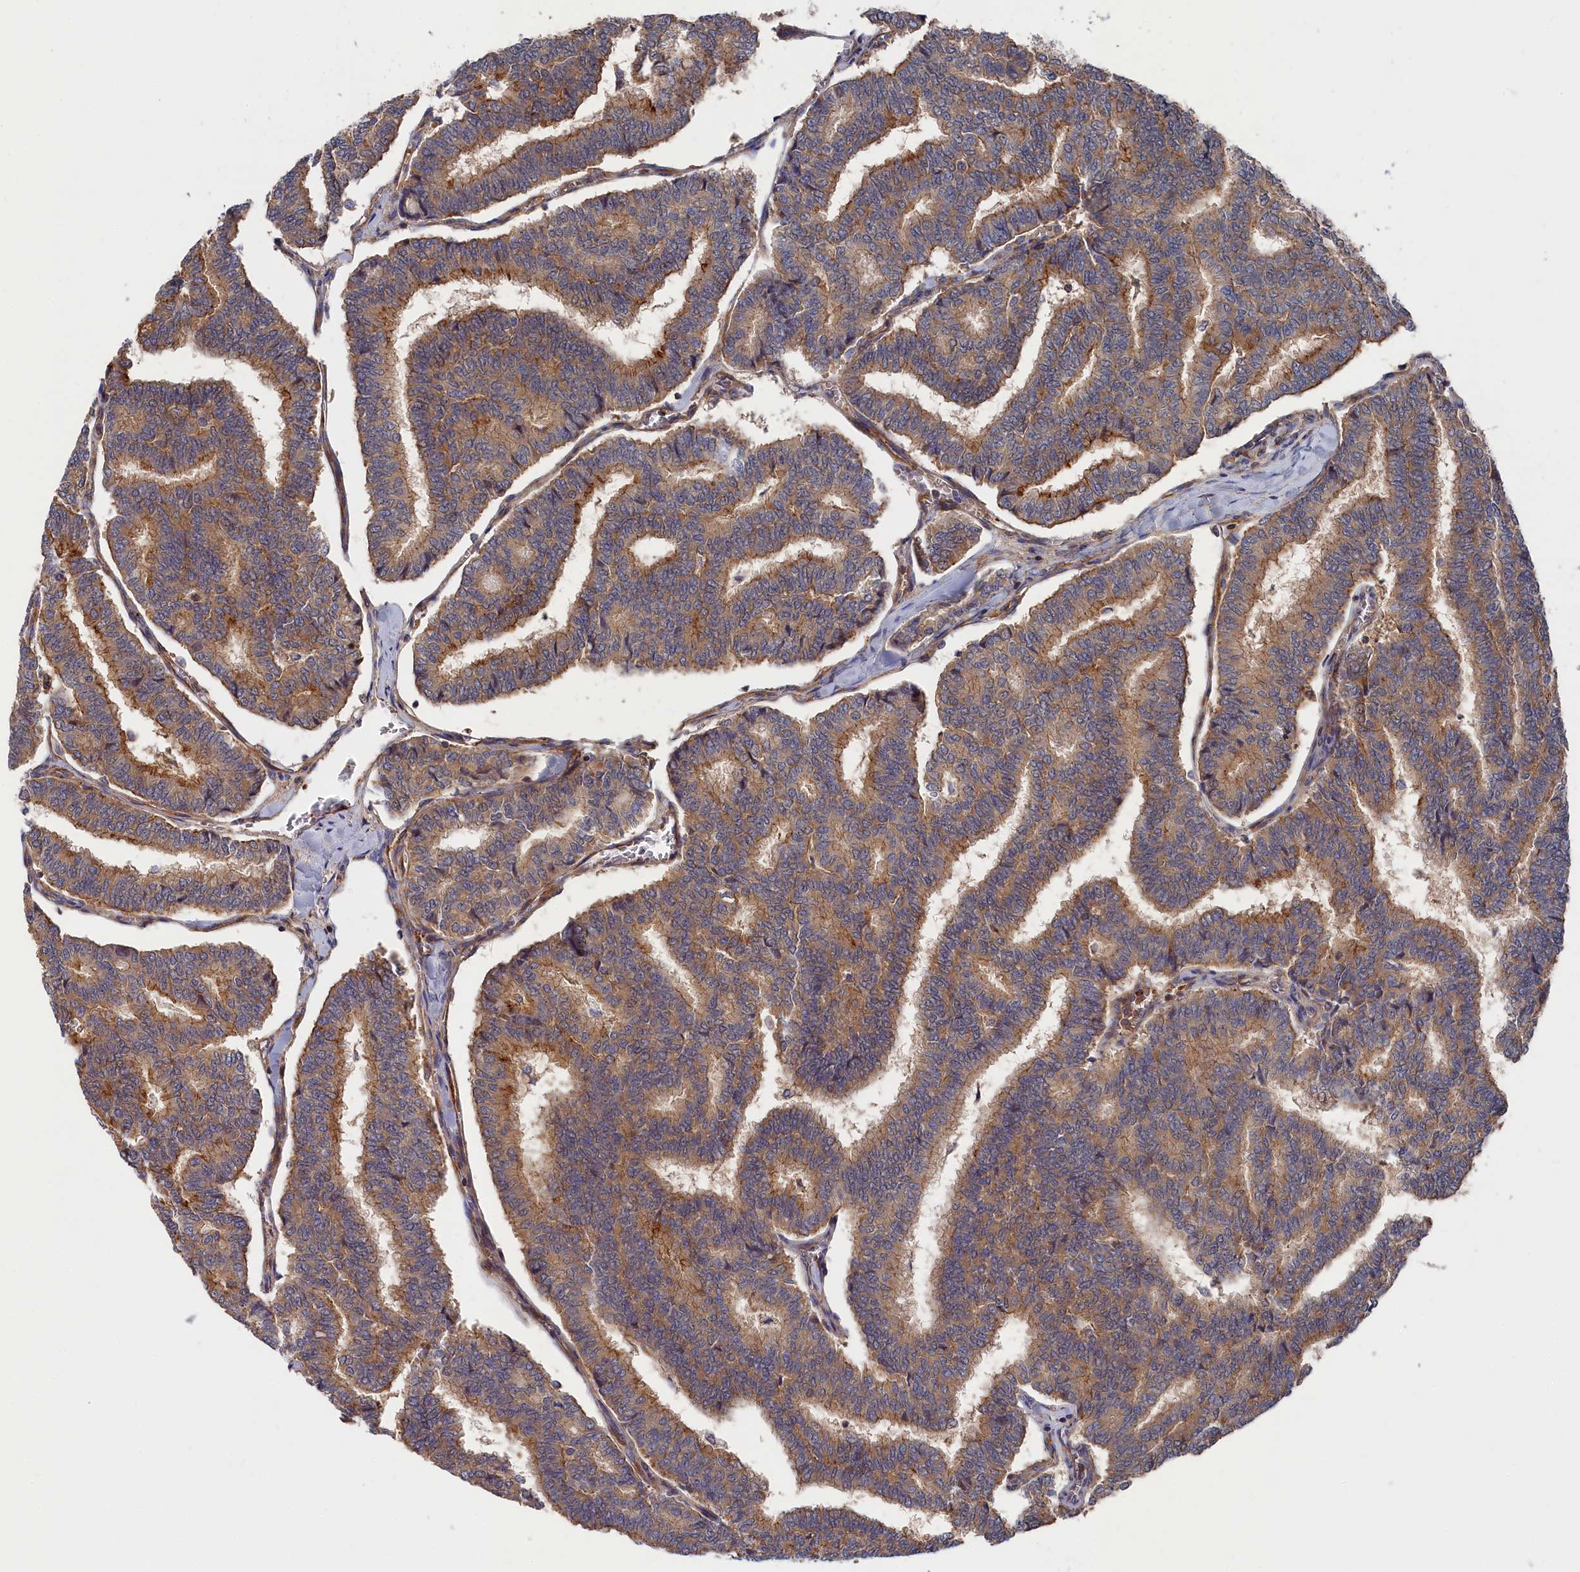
{"staining": {"intensity": "moderate", "quantity": ">75%", "location": "cytoplasmic/membranous"}, "tissue": "thyroid cancer", "cell_type": "Tumor cells", "image_type": "cancer", "snomed": [{"axis": "morphology", "description": "Papillary adenocarcinoma, NOS"}, {"axis": "topography", "description": "Thyroid gland"}], "caption": "Moderate cytoplasmic/membranous expression for a protein is identified in approximately >75% of tumor cells of thyroid cancer (papillary adenocarcinoma) using immunohistochemistry (IHC).", "gene": "LDHD", "patient": {"sex": "female", "age": 35}}